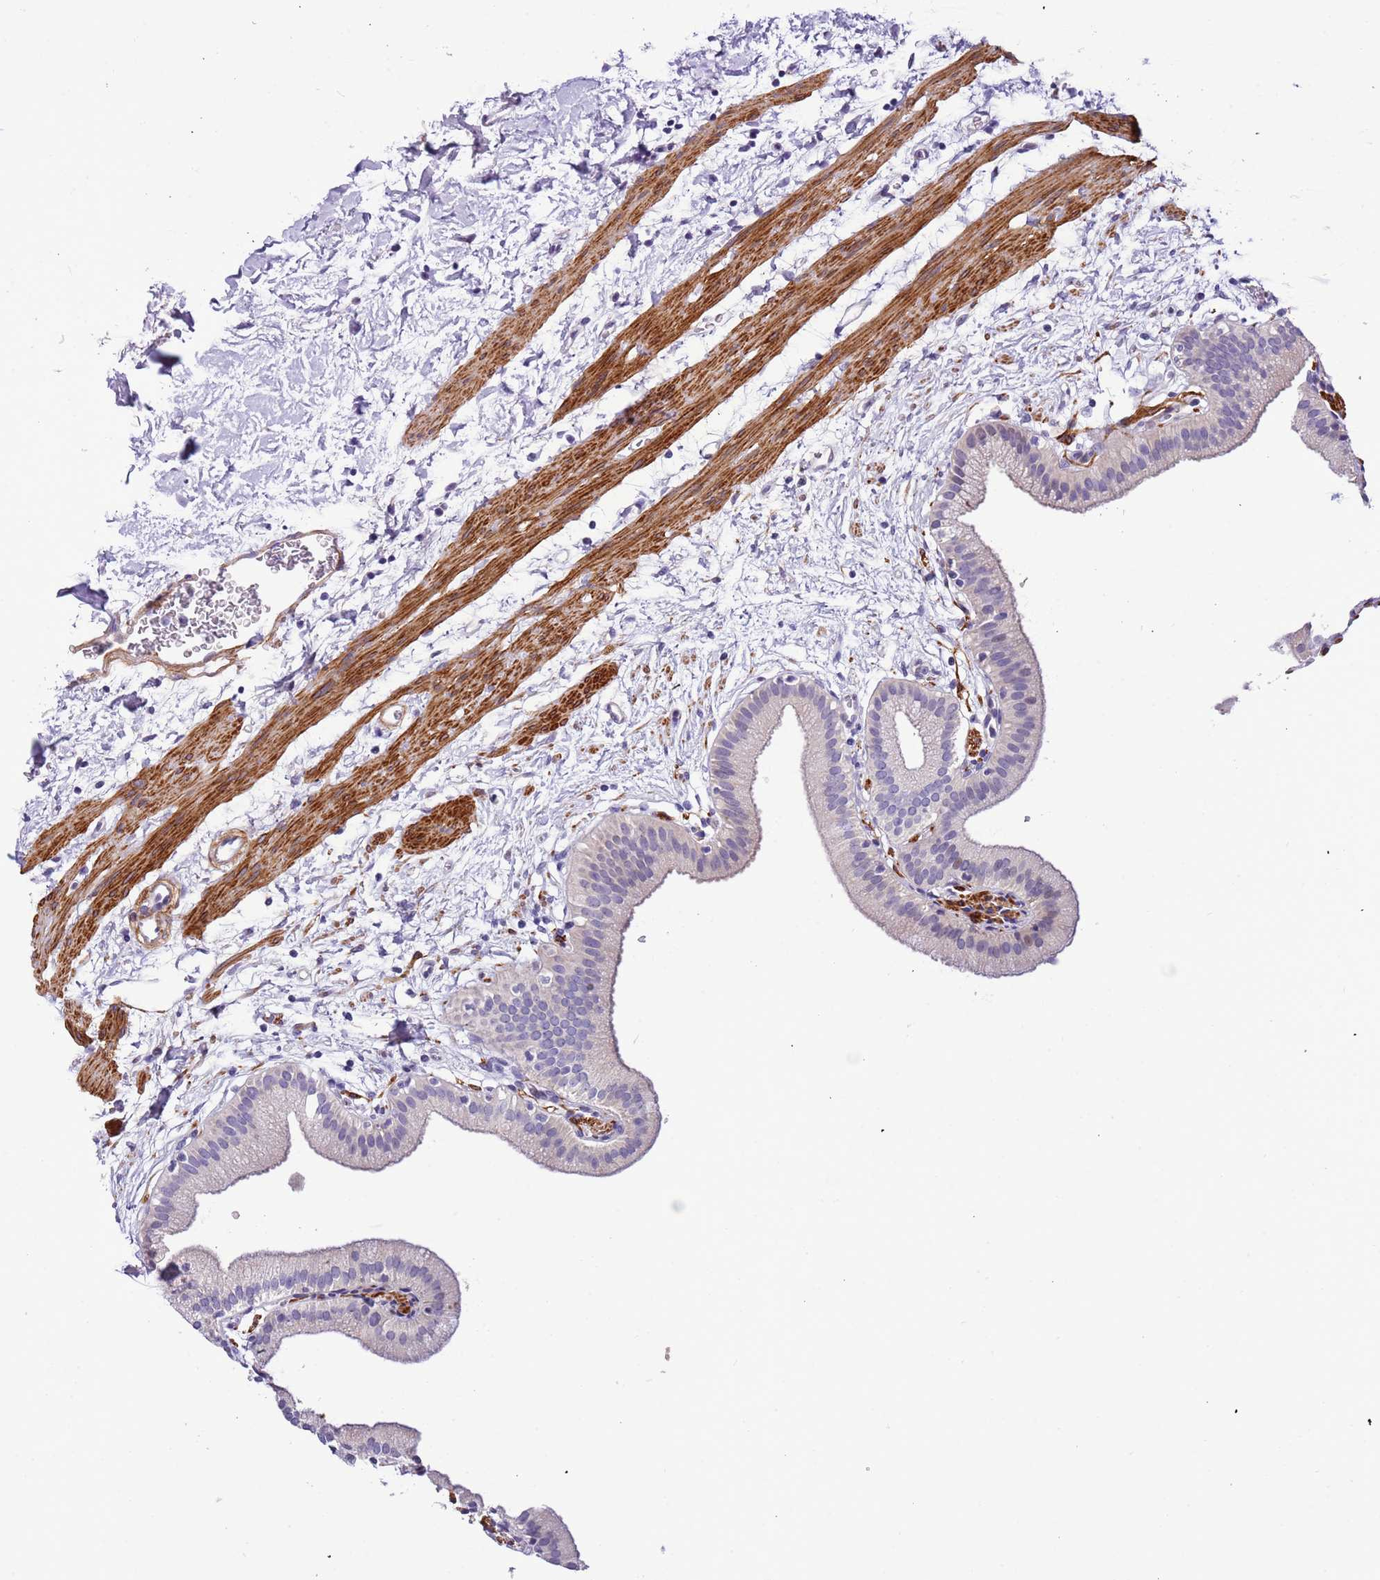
{"staining": {"intensity": "negative", "quantity": "none", "location": "none"}, "tissue": "gallbladder", "cell_type": "Glandular cells", "image_type": "normal", "snomed": [{"axis": "morphology", "description": "Normal tissue, NOS"}, {"axis": "topography", "description": "Gallbladder"}], "caption": "The IHC histopathology image has no significant staining in glandular cells of gallbladder.", "gene": "PLEKHH1", "patient": {"sex": "male", "age": 55}}